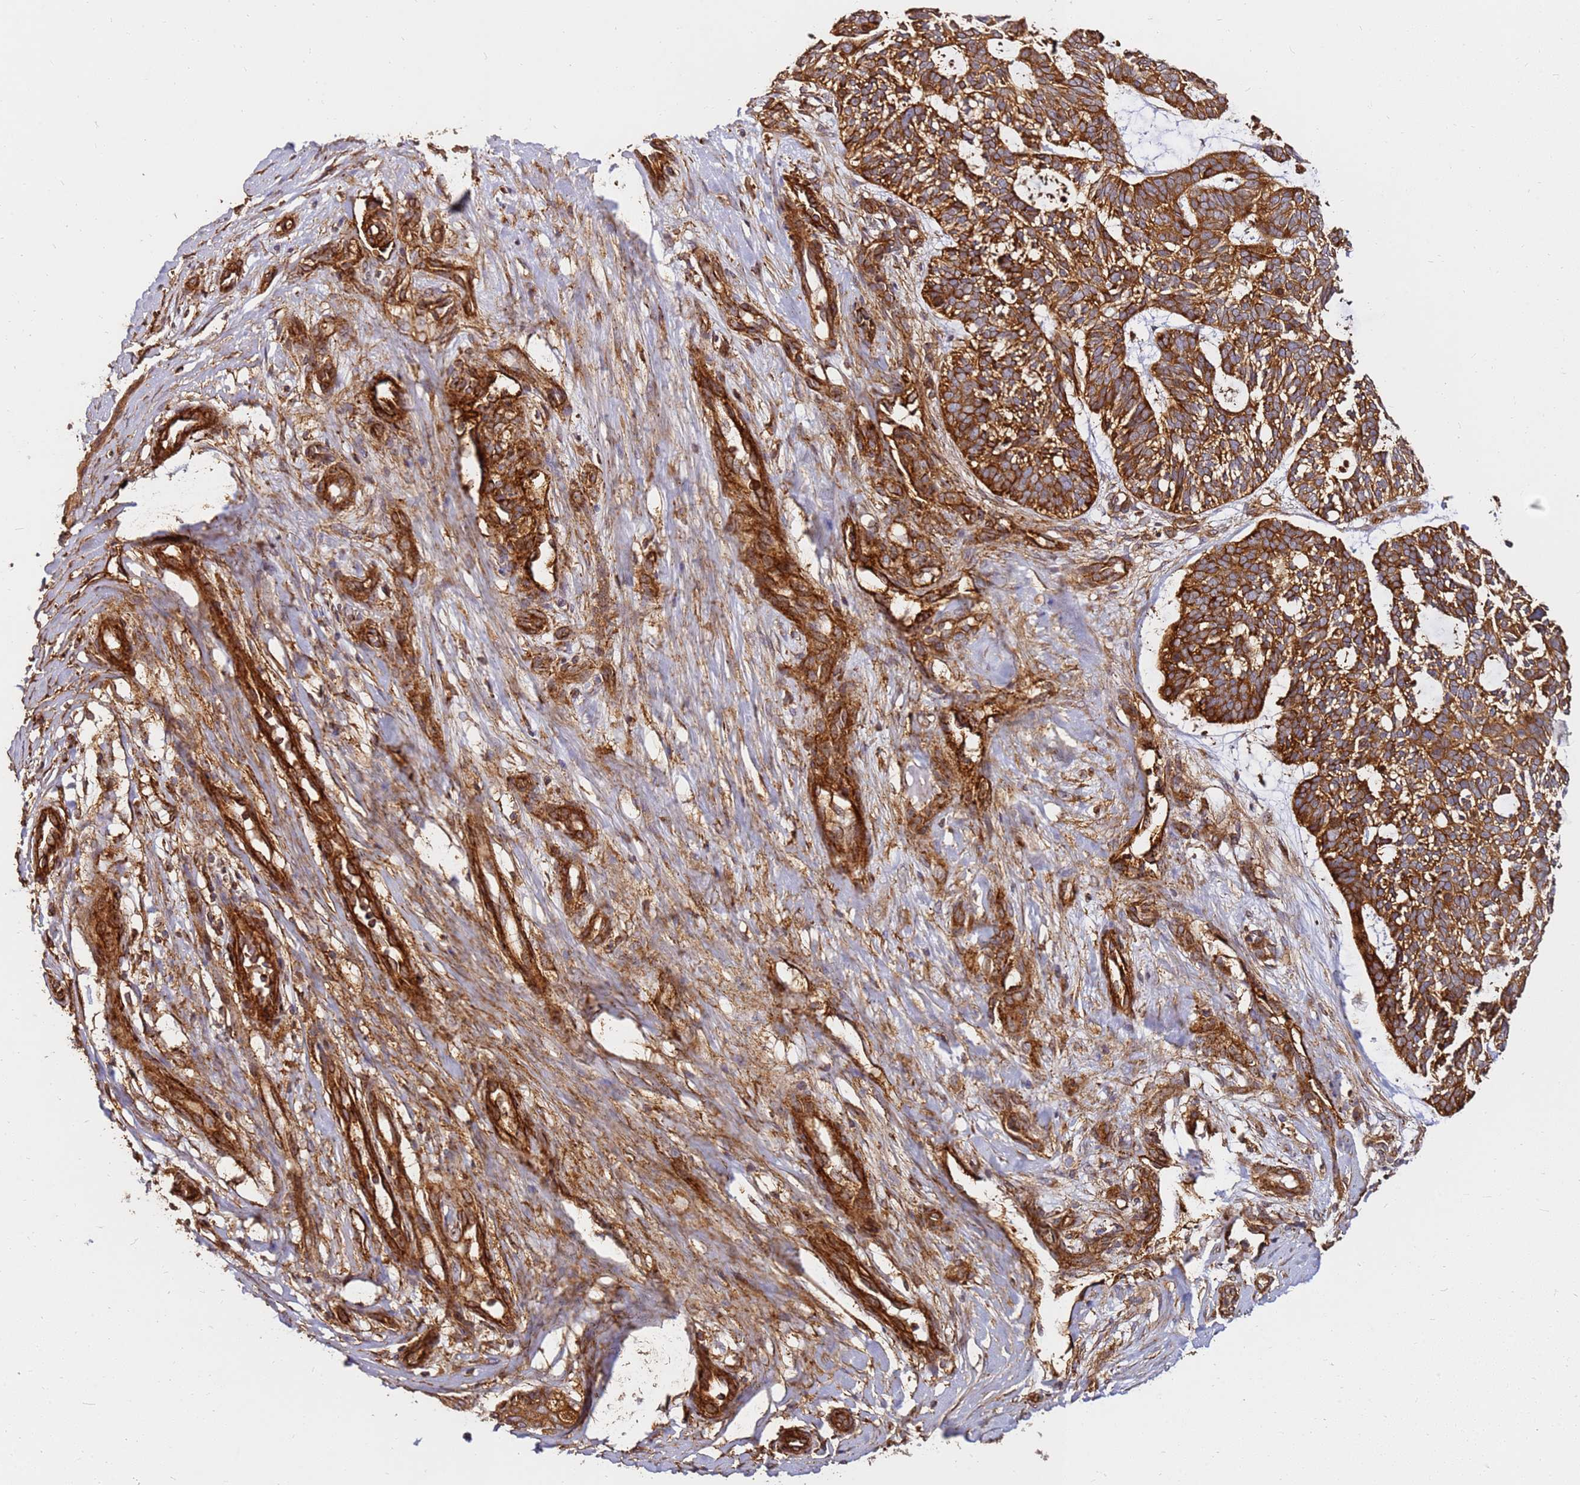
{"staining": {"intensity": "strong", "quantity": ">75%", "location": "cytoplasmic/membranous"}, "tissue": "skin cancer", "cell_type": "Tumor cells", "image_type": "cancer", "snomed": [{"axis": "morphology", "description": "Basal cell carcinoma"}, {"axis": "topography", "description": "Skin"}], "caption": "Skin cancer (basal cell carcinoma) stained with a protein marker shows strong staining in tumor cells.", "gene": "DVL3", "patient": {"sex": "male", "age": 88}}